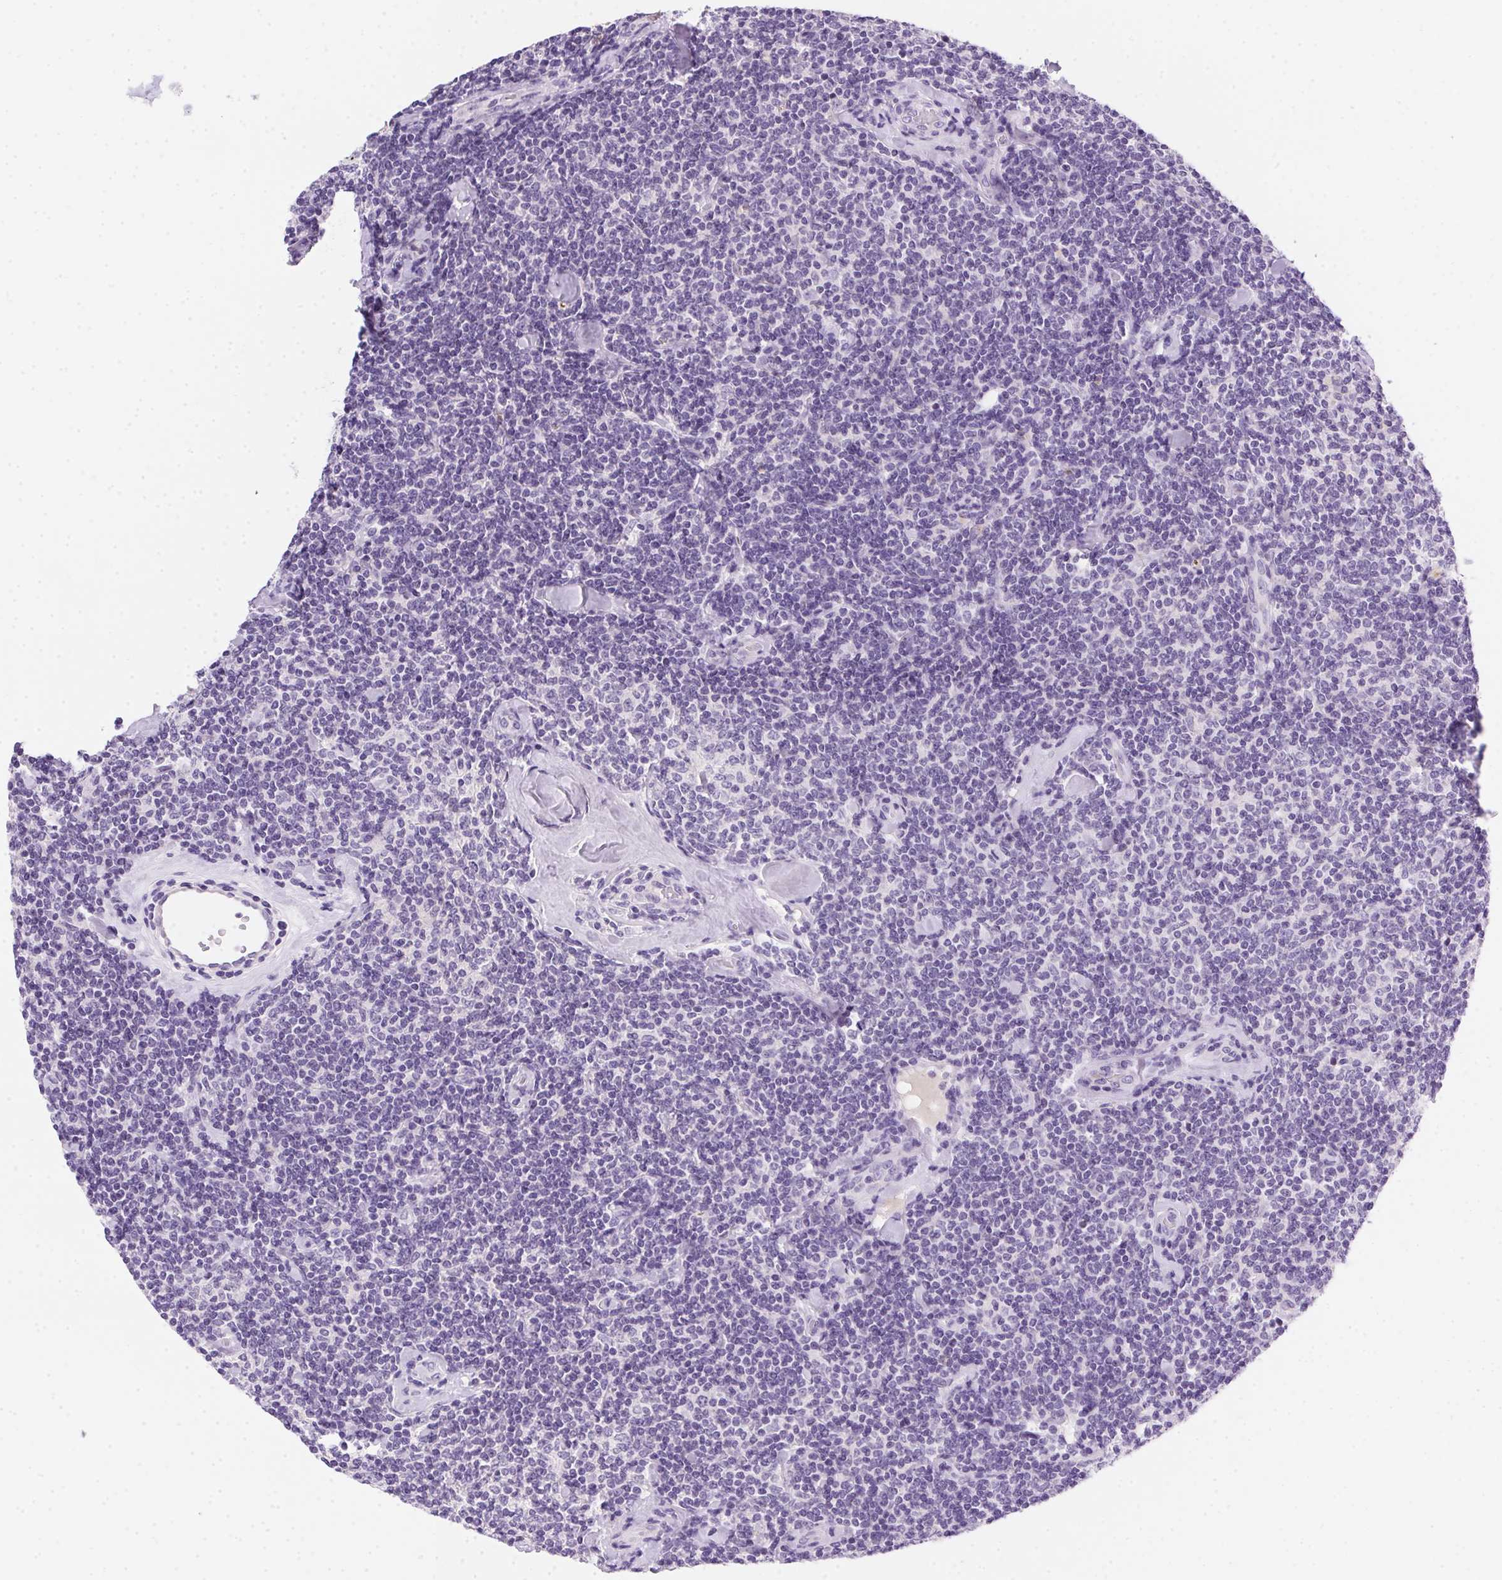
{"staining": {"intensity": "negative", "quantity": "none", "location": "none"}, "tissue": "lymphoma", "cell_type": "Tumor cells", "image_type": "cancer", "snomed": [{"axis": "morphology", "description": "Malignant lymphoma, non-Hodgkin's type, Low grade"}, {"axis": "topography", "description": "Lymph node"}], "caption": "IHC micrograph of human lymphoma stained for a protein (brown), which shows no expression in tumor cells.", "gene": "SSTR4", "patient": {"sex": "female", "age": 56}}